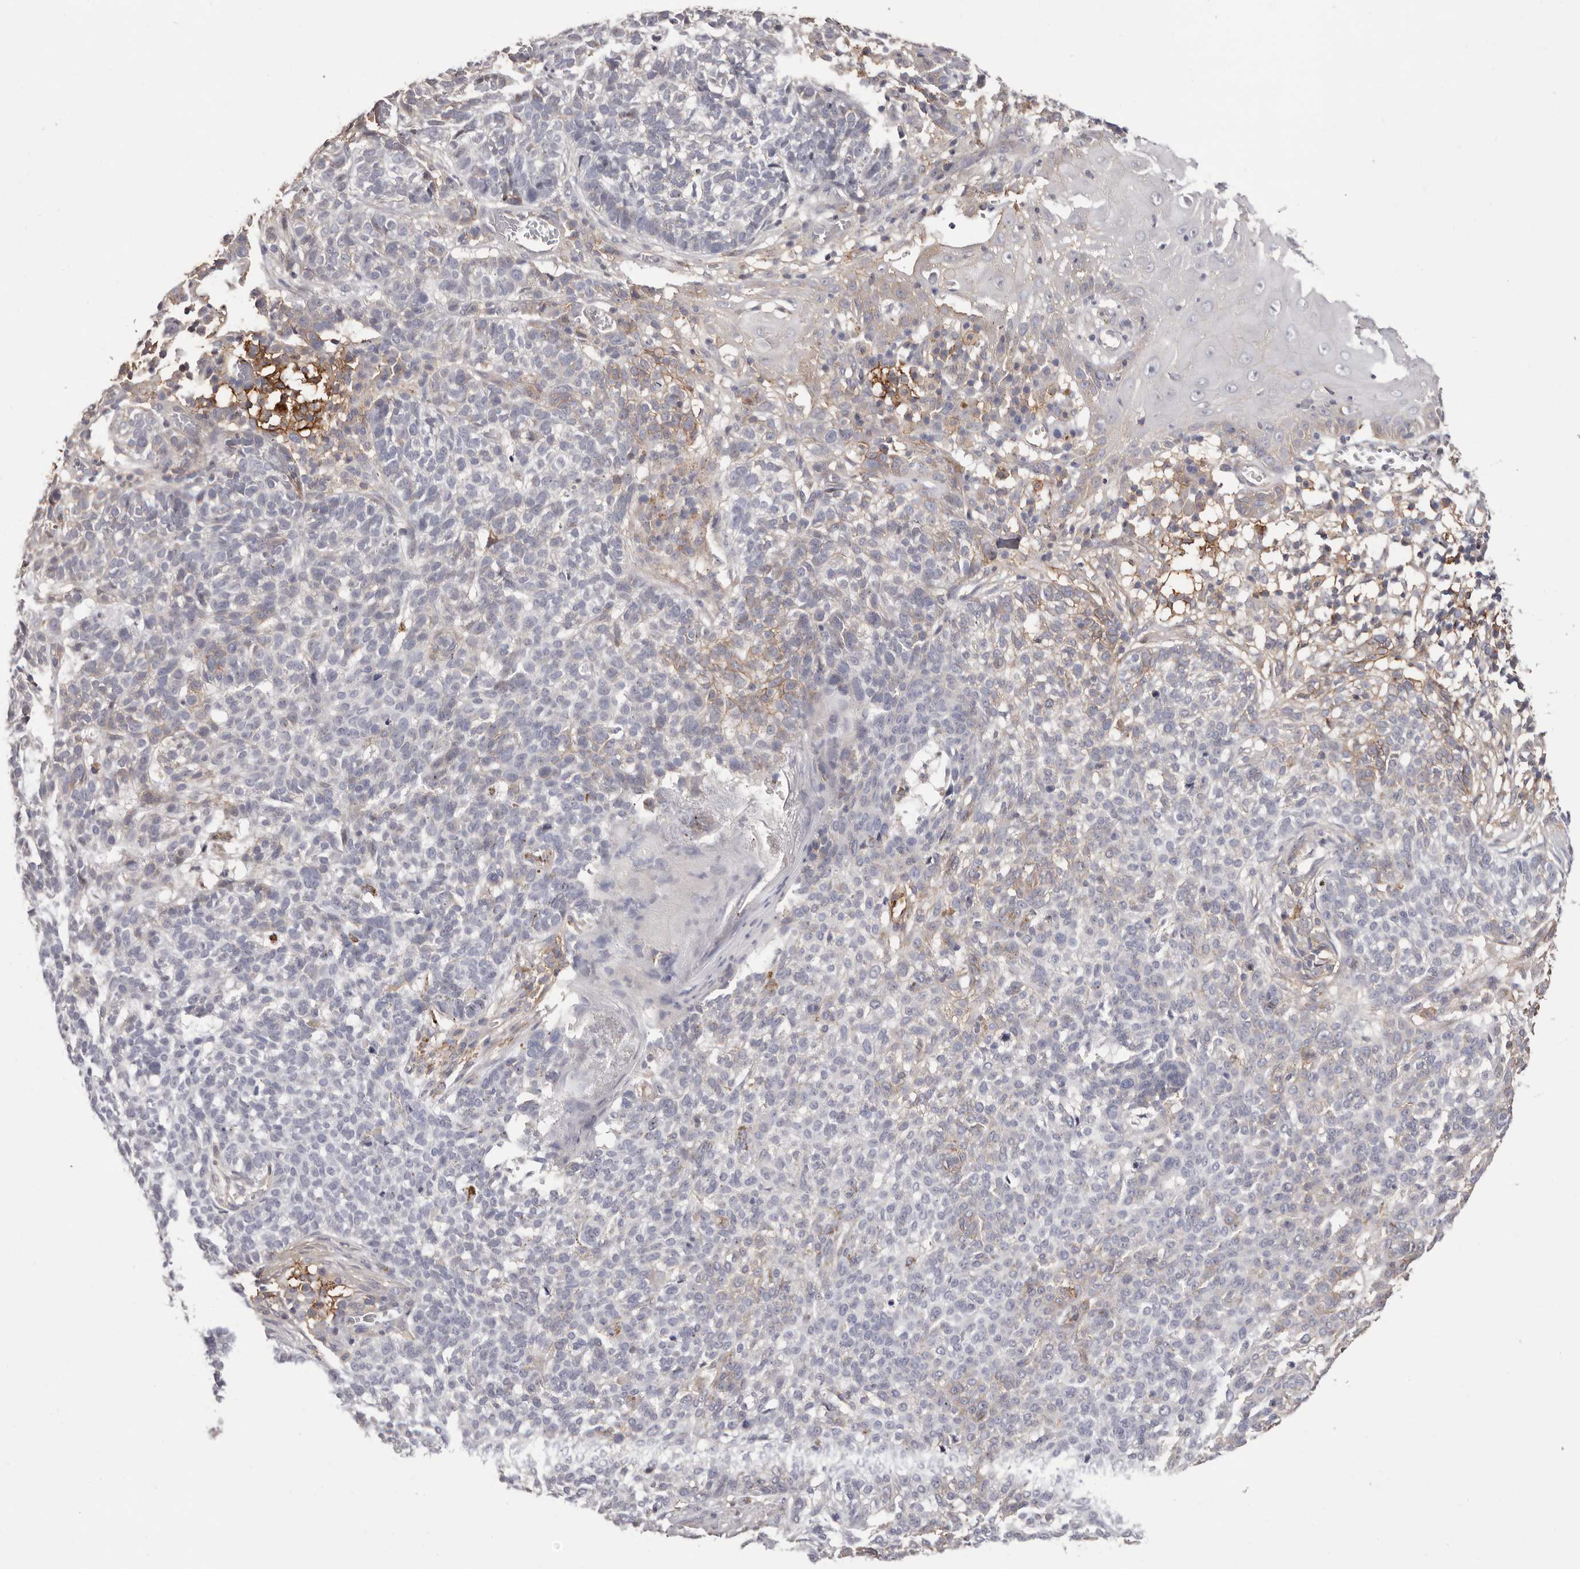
{"staining": {"intensity": "weak", "quantity": "<25%", "location": "cytoplasmic/membranous"}, "tissue": "skin cancer", "cell_type": "Tumor cells", "image_type": "cancer", "snomed": [{"axis": "morphology", "description": "Basal cell carcinoma"}, {"axis": "topography", "description": "Skin"}], "caption": "DAB (3,3'-diaminobenzidine) immunohistochemical staining of basal cell carcinoma (skin) demonstrates no significant staining in tumor cells.", "gene": "MMACHC", "patient": {"sex": "male", "age": 85}}